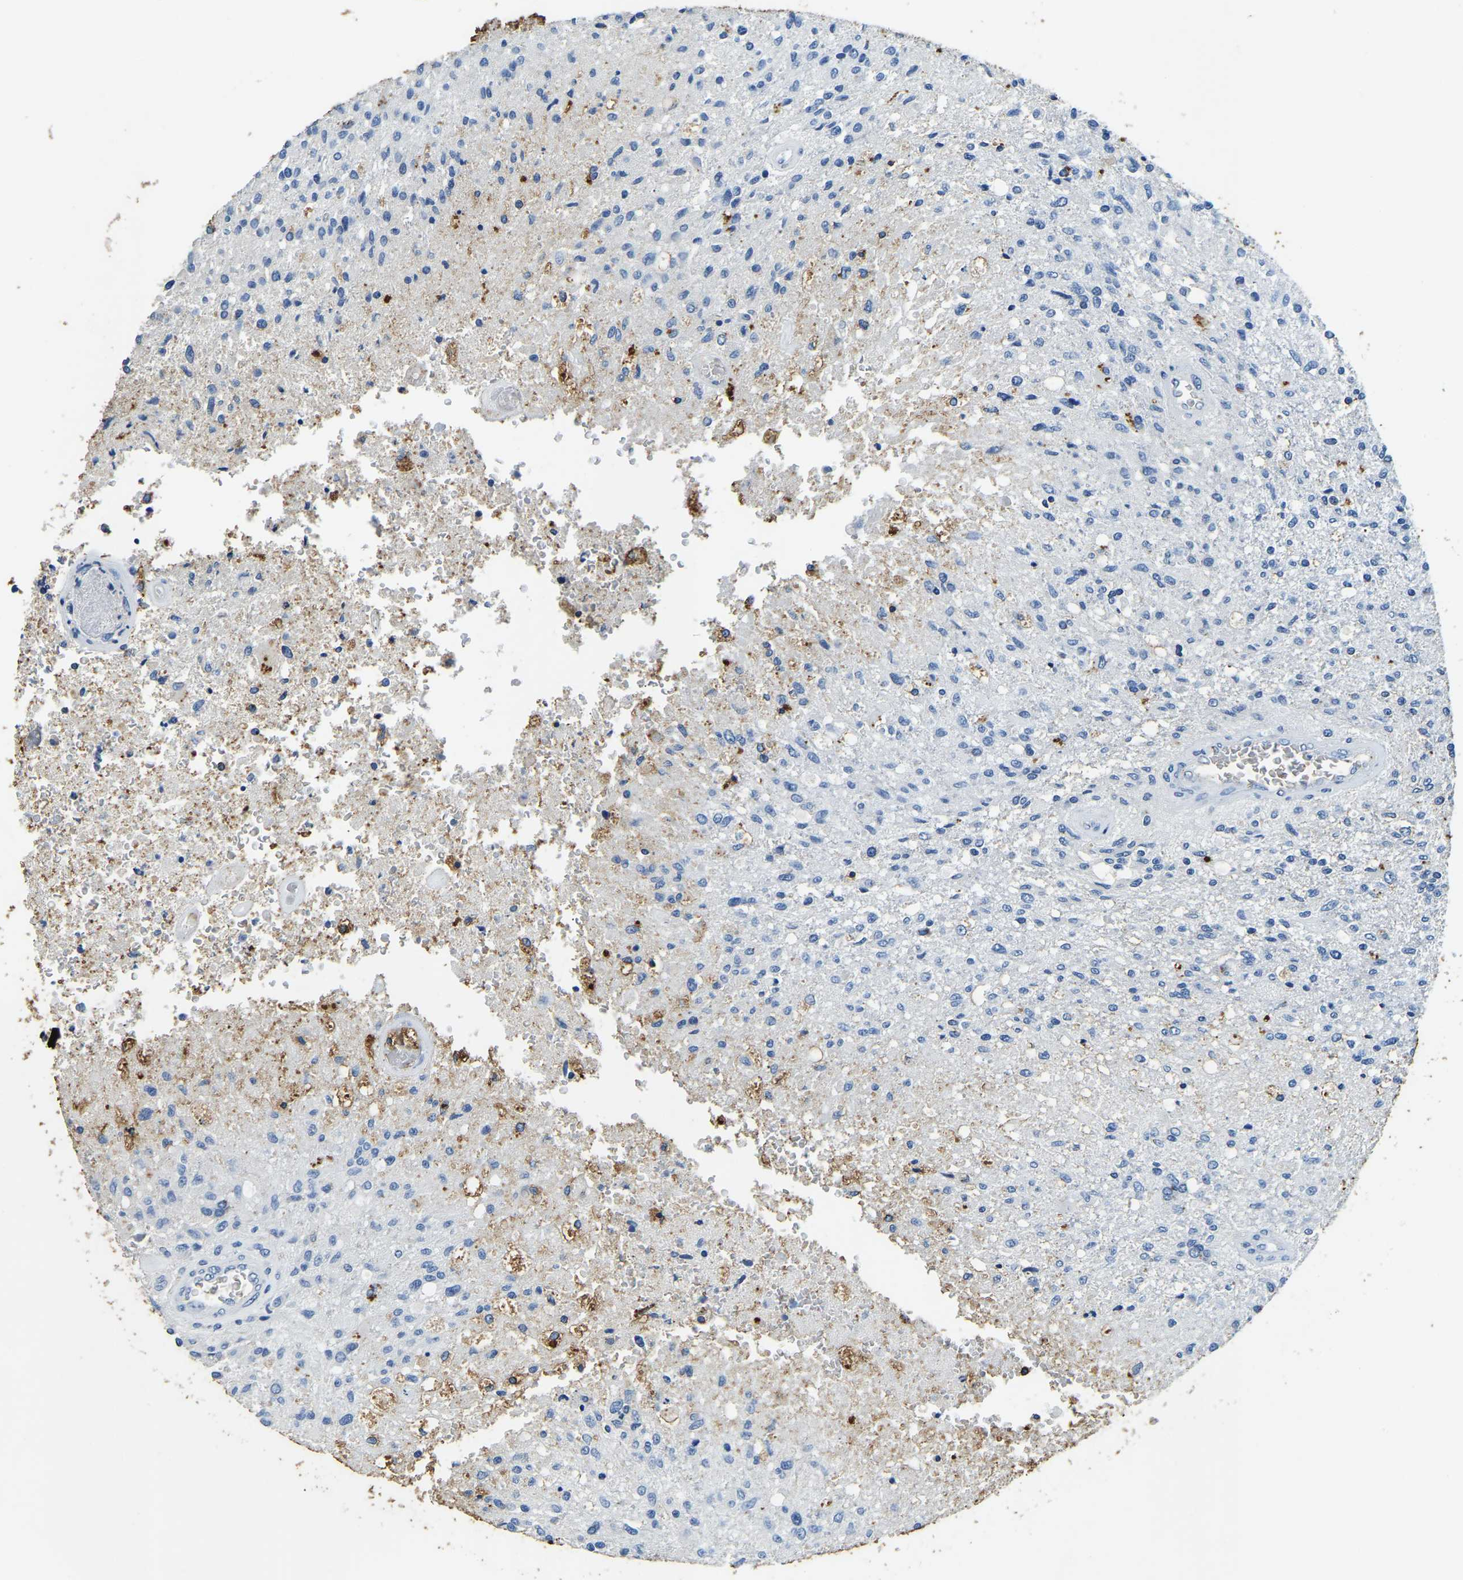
{"staining": {"intensity": "negative", "quantity": "none", "location": "none"}, "tissue": "glioma", "cell_type": "Tumor cells", "image_type": "cancer", "snomed": [{"axis": "morphology", "description": "Normal tissue, NOS"}, {"axis": "morphology", "description": "Glioma, malignant, High grade"}, {"axis": "topography", "description": "Cerebral cortex"}], "caption": "High-grade glioma (malignant) stained for a protein using immunohistochemistry exhibits no expression tumor cells.", "gene": "UBN2", "patient": {"sex": "male", "age": 77}}